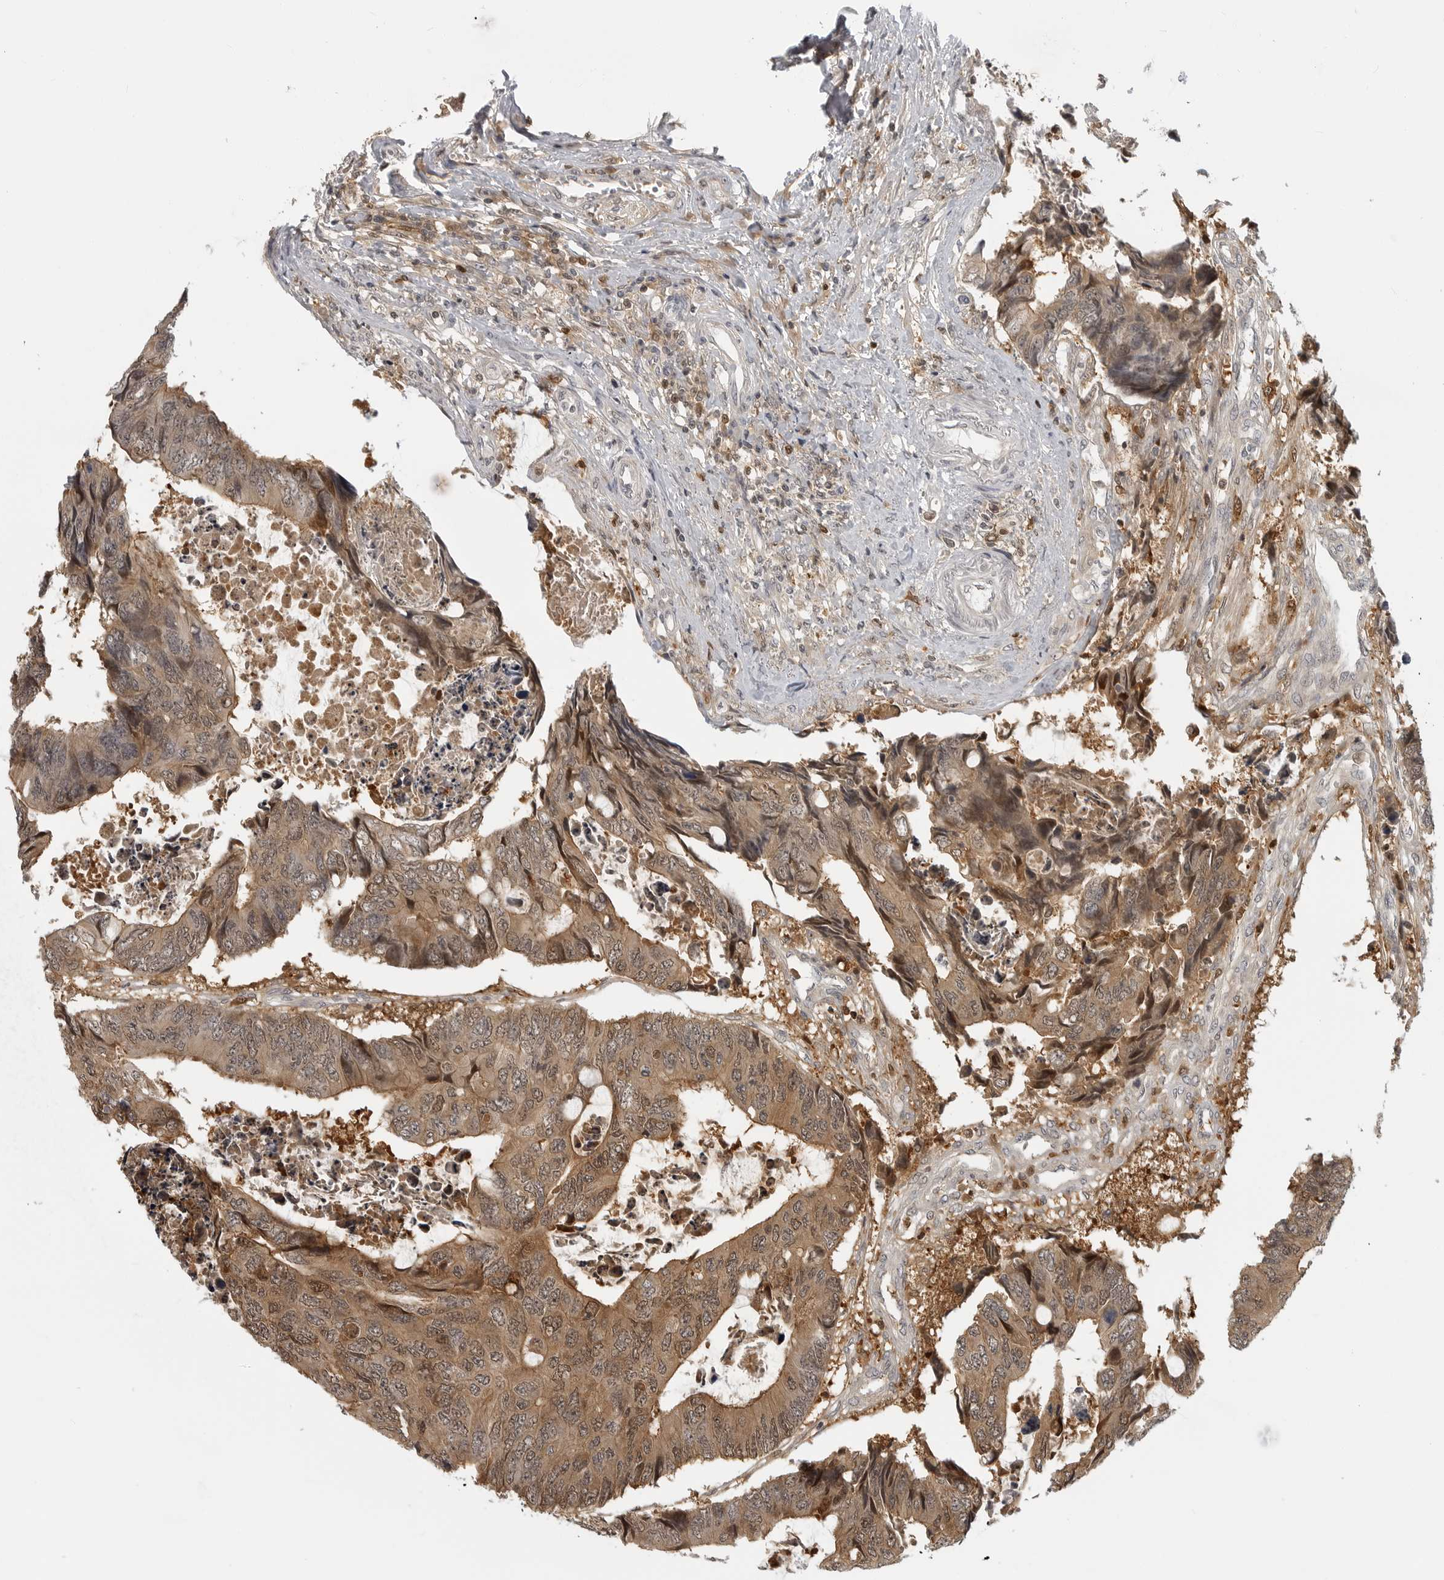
{"staining": {"intensity": "moderate", "quantity": ">75%", "location": "cytoplasmic/membranous"}, "tissue": "colorectal cancer", "cell_type": "Tumor cells", "image_type": "cancer", "snomed": [{"axis": "morphology", "description": "Adenocarcinoma, NOS"}, {"axis": "topography", "description": "Rectum"}], "caption": "IHC of human adenocarcinoma (colorectal) reveals medium levels of moderate cytoplasmic/membranous expression in about >75% of tumor cells.", "gene": "CTIF", "patient": {"sex": "male", "age": 84}}